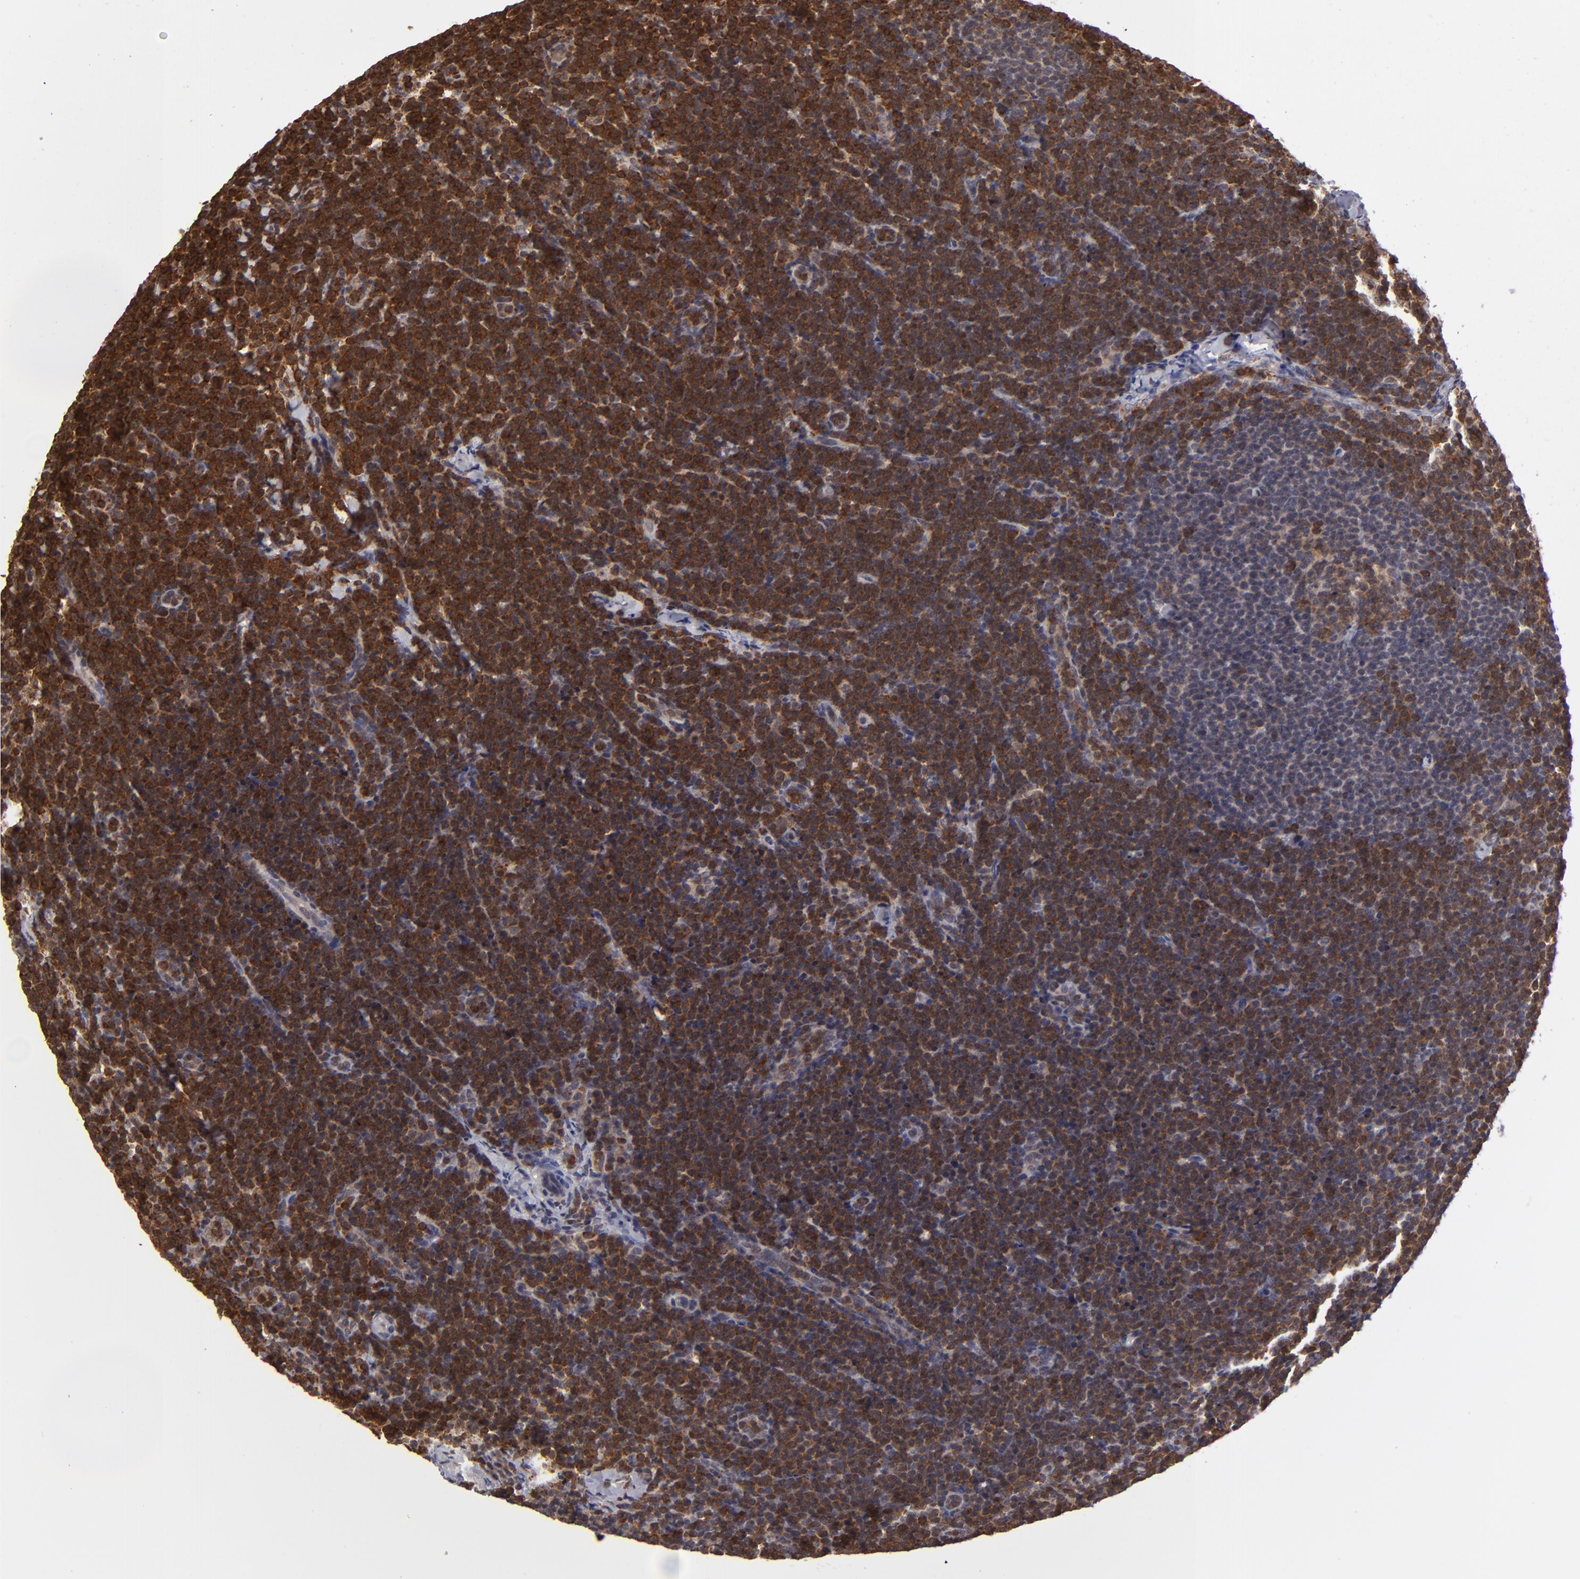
{"staining": {"intensity": "strong", "quantity": ">75%", "location": "cytoplasmic/membranous"}, "tissue": "lymphoma", "cell_type": "Tumor cells", "image_type": "cancer", "snomed": [{"axis": "morphology", "description": "Malignant lymphoma, non-Hodgkin's type, High grade"}, {"axis": "topography", "description": "Lymph node"}], "caption": "A micrograph of human lymphoma stained for a protein reveals strong cytoplasmic/membranous brown staining in tumor cells.", "gene": "MAPK3", "patient": {"sex": "female", "age": 58}}